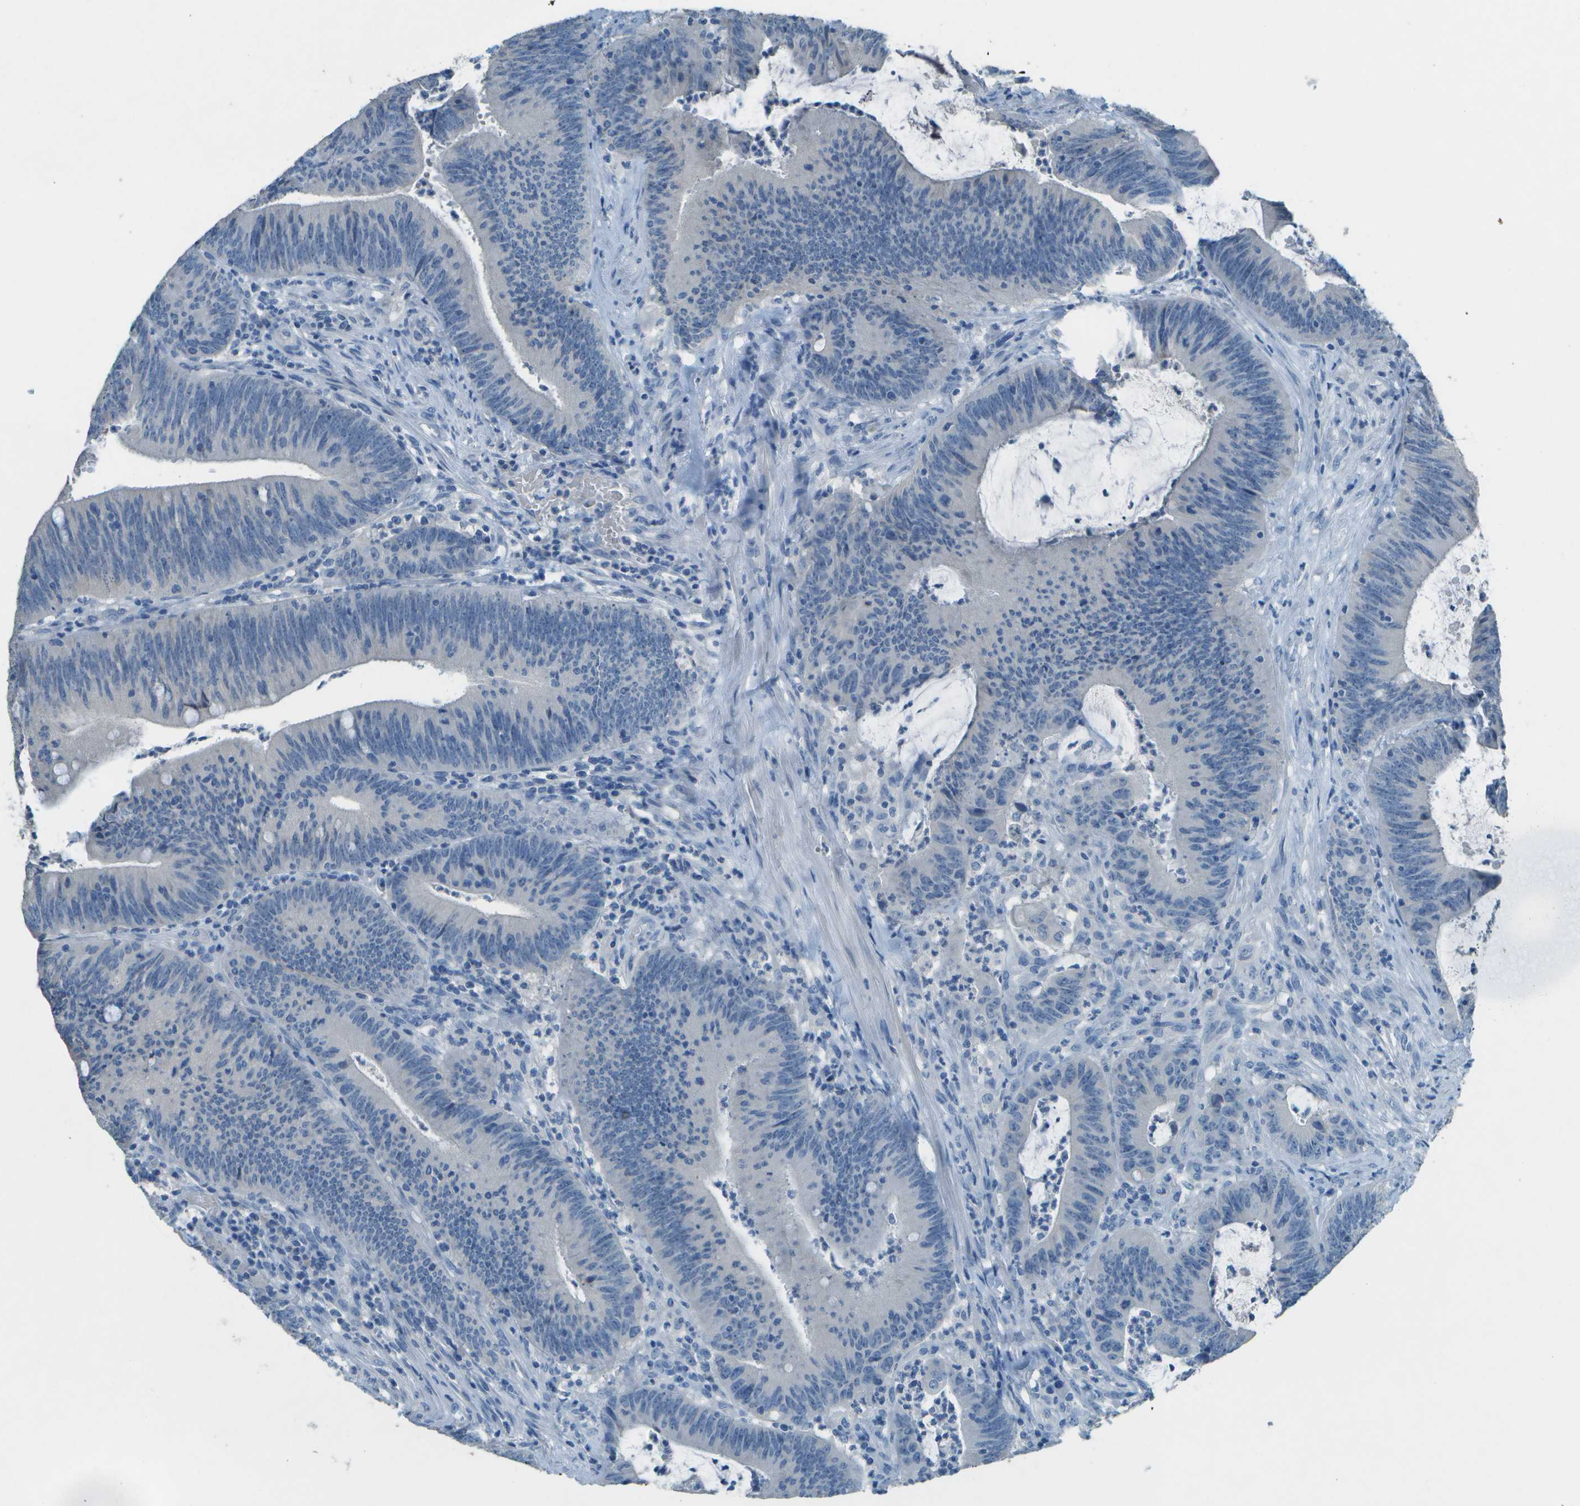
{"staining": {"intensity": "negative", "quantity": "none", "location": "none"}, "tissue": "colorectal cancer", "cell_type": "Tumor cells", "image_type": "cancer", "snomed": [{"axis": "morphology", "description": "Normal tissue, NOS"}, {"axis": "morphology", "description": "Adenocarcinoma, NOS"}, {"axis": "topography", "description": "Rectum"}], "caption": "Tumor cells are negative for brown protein staining in adenocarcinoma (colorectal).", "gene": "LGI2", "patient": {"sex": "female", "age": 66}}